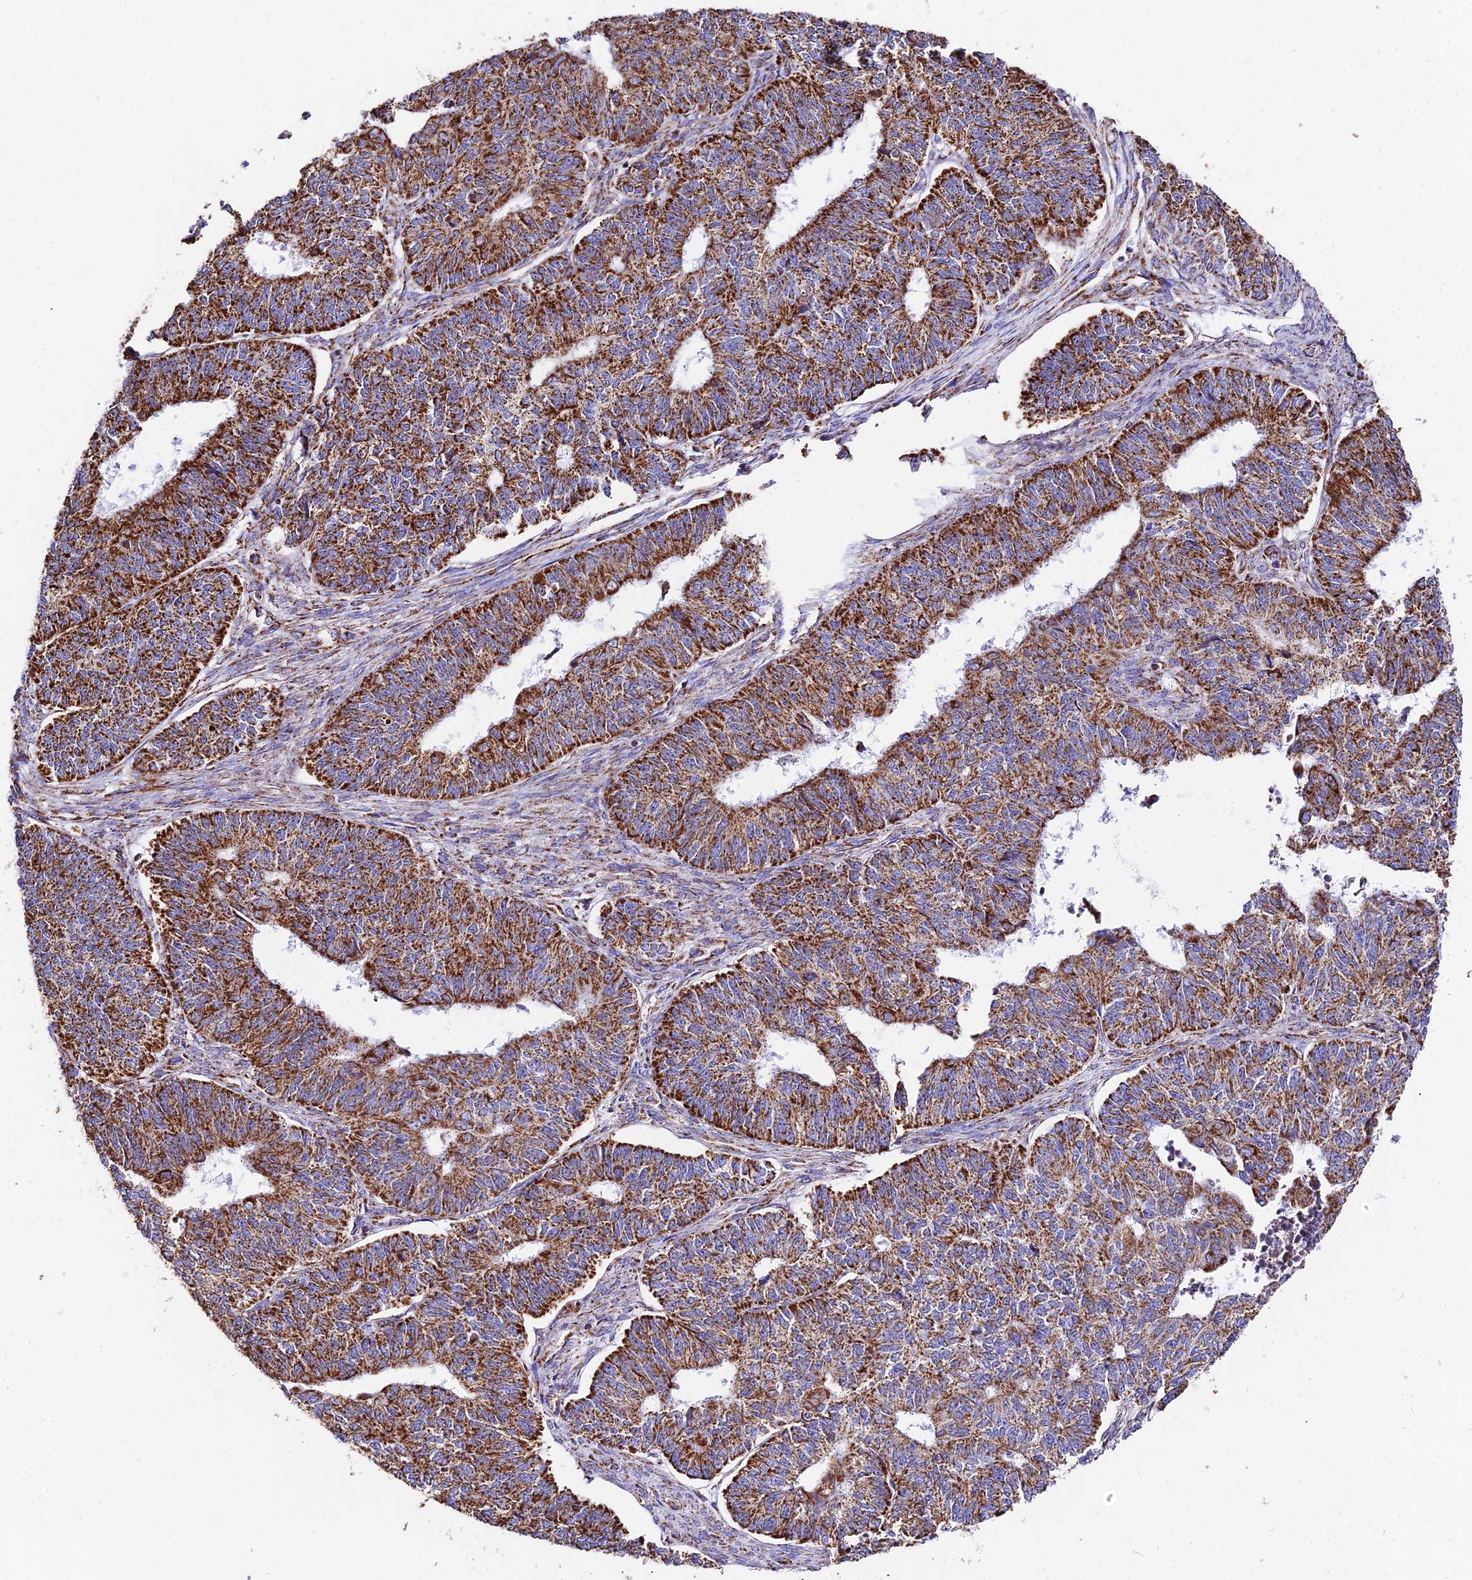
{"staining": {"intensity": "strong", "quantity": ">75%", "location": "cytoplasmic/membranous"}, "tissue": "endometrial cancer", "cell_type": "Tumor cells", "image_type": "cancer", "snomed": [{"axis": "morphology", "description": "Adenocarcinoma, NOS"}, {"axis": "topography", "description": "Endometrium"}], "caption": "The micrograph exhibits immunohistochemical staining of adenocarcinoma (endometrial). There is strong cytoplasmic/membranous staining is seen in about >75% of tumor cells.", "gene": "ATP5PD", "patient": {"sex": "female", "age": 32}}